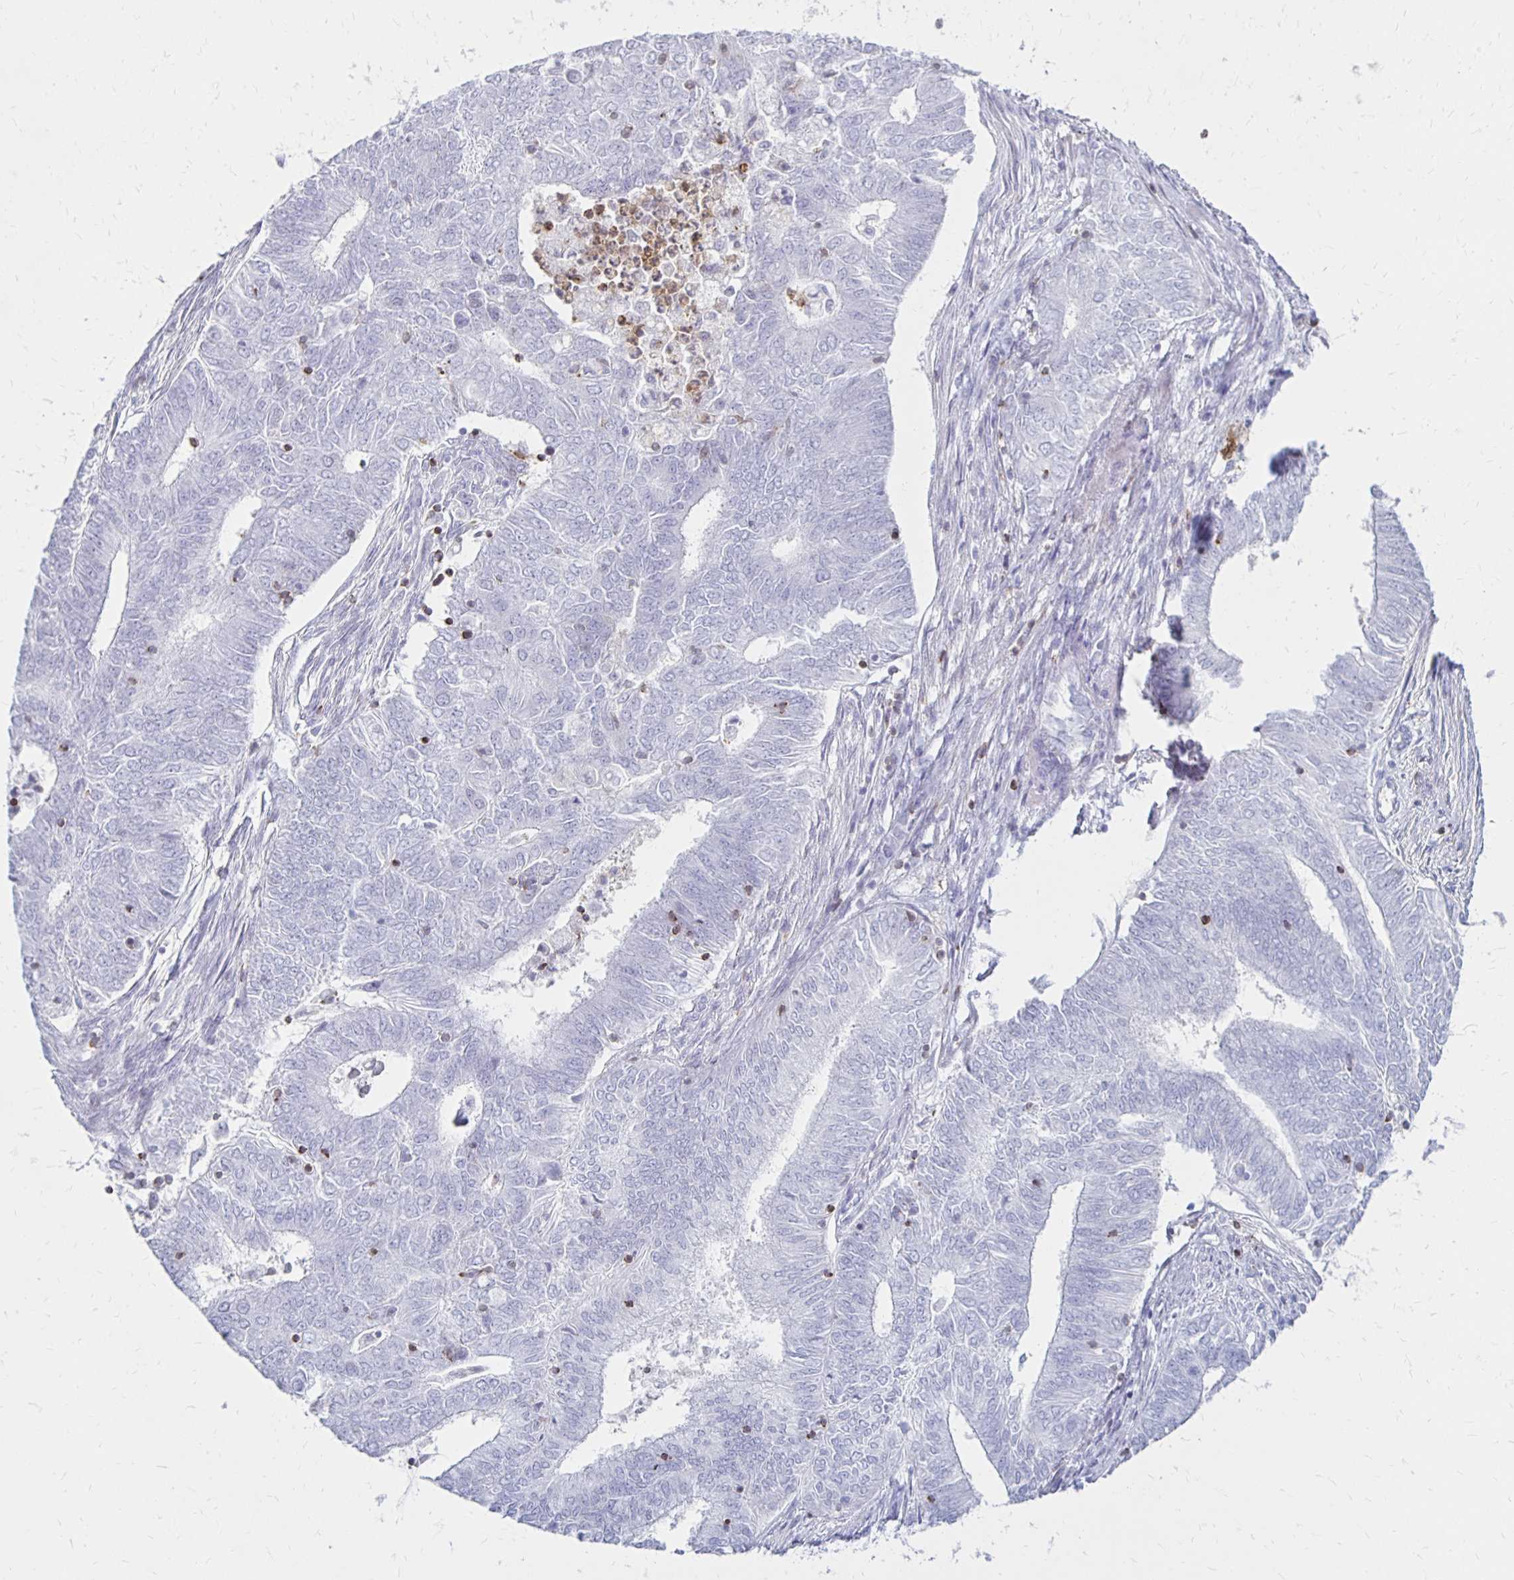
{"staining": {"intensity": "negative", "quantity": "none", "location": "none"}, "tissue": "endometrial cancer", "cell_type": "Tumor cells", "image_type": "cancer", "snomed": [{"axis": "morphology", "description": "Adenocarcinoma, NOS"}, {"axis": "topography", "description": "Endometrium"}], "caption": "Endometrial adenocarcinoma was stained to show a protein in brown. There is no significant staining in tumor cells.", "gene": "CCL21", "patient": {"sex": "female", "age": 62}}